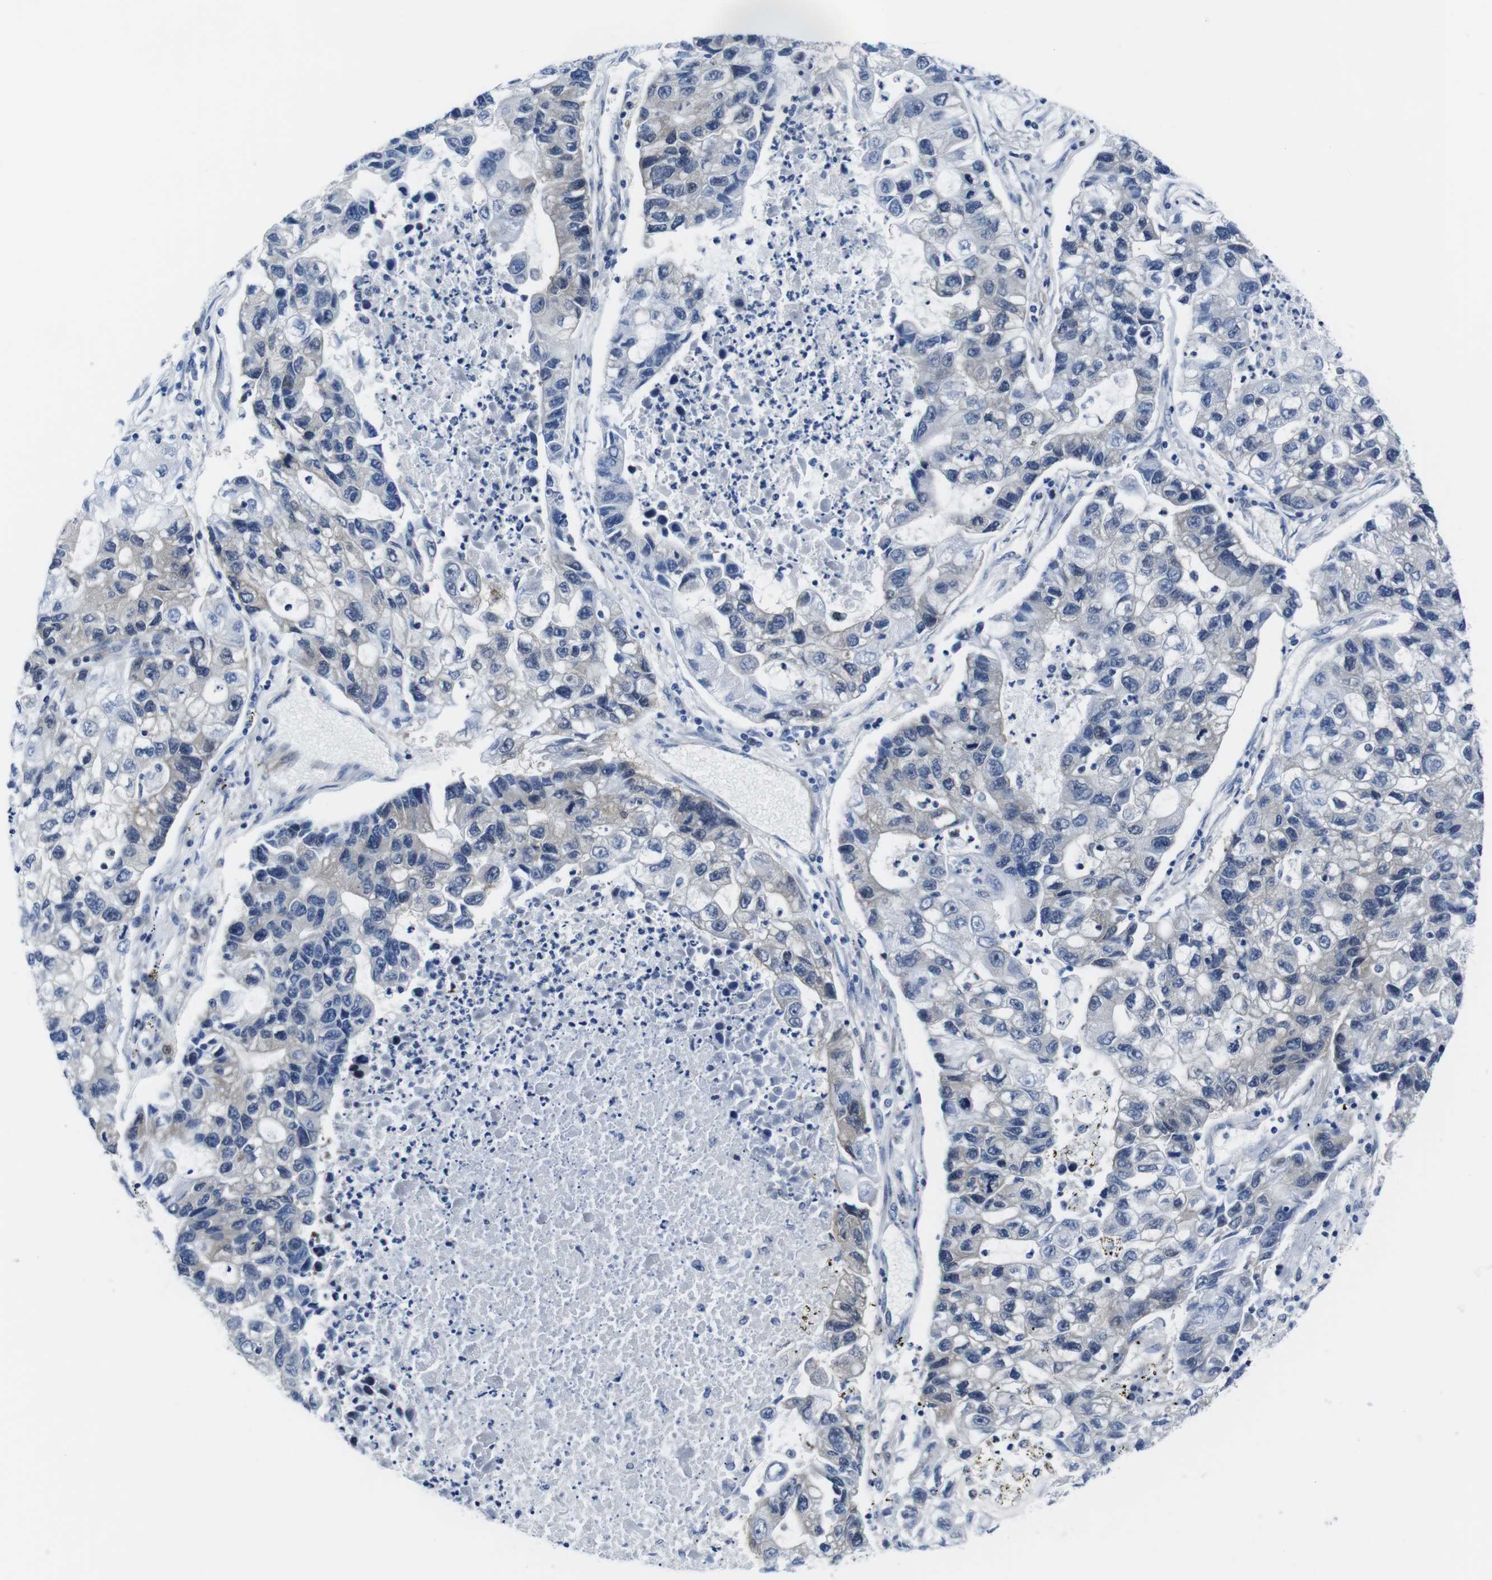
{"staining": {"intensity": "weak", "quantity": "<25%", "location": "cytoplasmic/membranous"}, "tissue": "lung cancer", "cell_type": "Tumor cells", "image_type": "cancer", "snomed": [{"axis": "morphology", "description": "Adenocarcinoma, NOS"}, {"axis": "topography", "description": "Lung"}], "caption": "Immunohistochemistry photomicrograph of neoplastic tissue: human adenocarcinoma (lung) stained with DAB exhibits no significant protein staining in tumor cells. (DAB (3,3'-diaminobenzidine) immunohistochemistry (IHC) with hematoxylin counter stain).", "gene": "EIF4A1", "patient": {"sex": "female", "age": 51}}